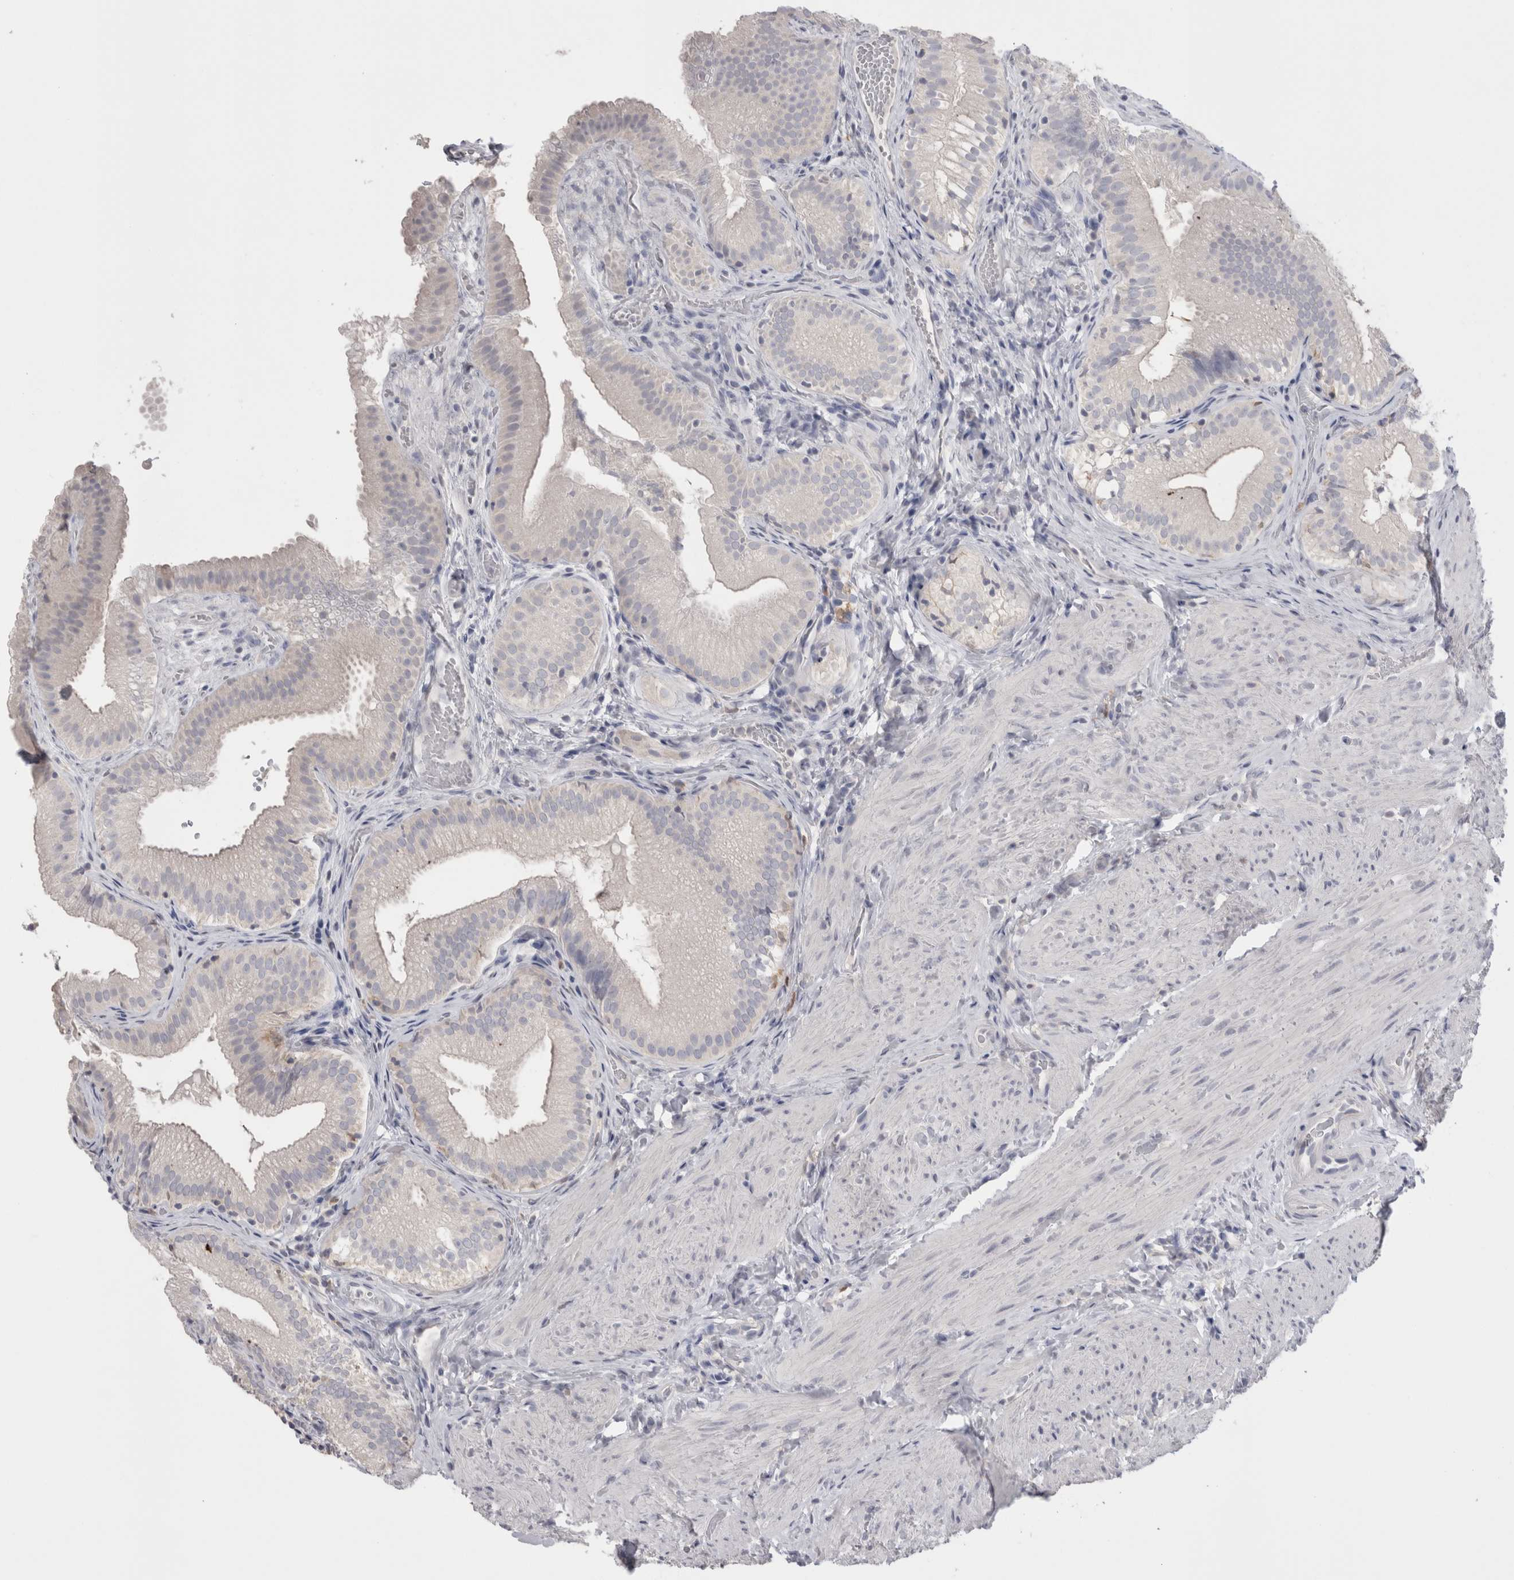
{"staining": {"intensity": "negative", "quantity": "none", "location": "none"}, "tissue": "gallbladder", "cell_type": "Glandular cells", "image_type": "normal", "snomed": [{"axis": "morphology", "description": "Normal tissue, NOS"}, {"axis": "topography", "description": "Gallbladder"}], "caption": "Photomicrograph shows no significant protein positivity in glandular cells of normal gallbladder.", "gene": "SUCNR1", "patient": {"sex": "female", "age": 30}}